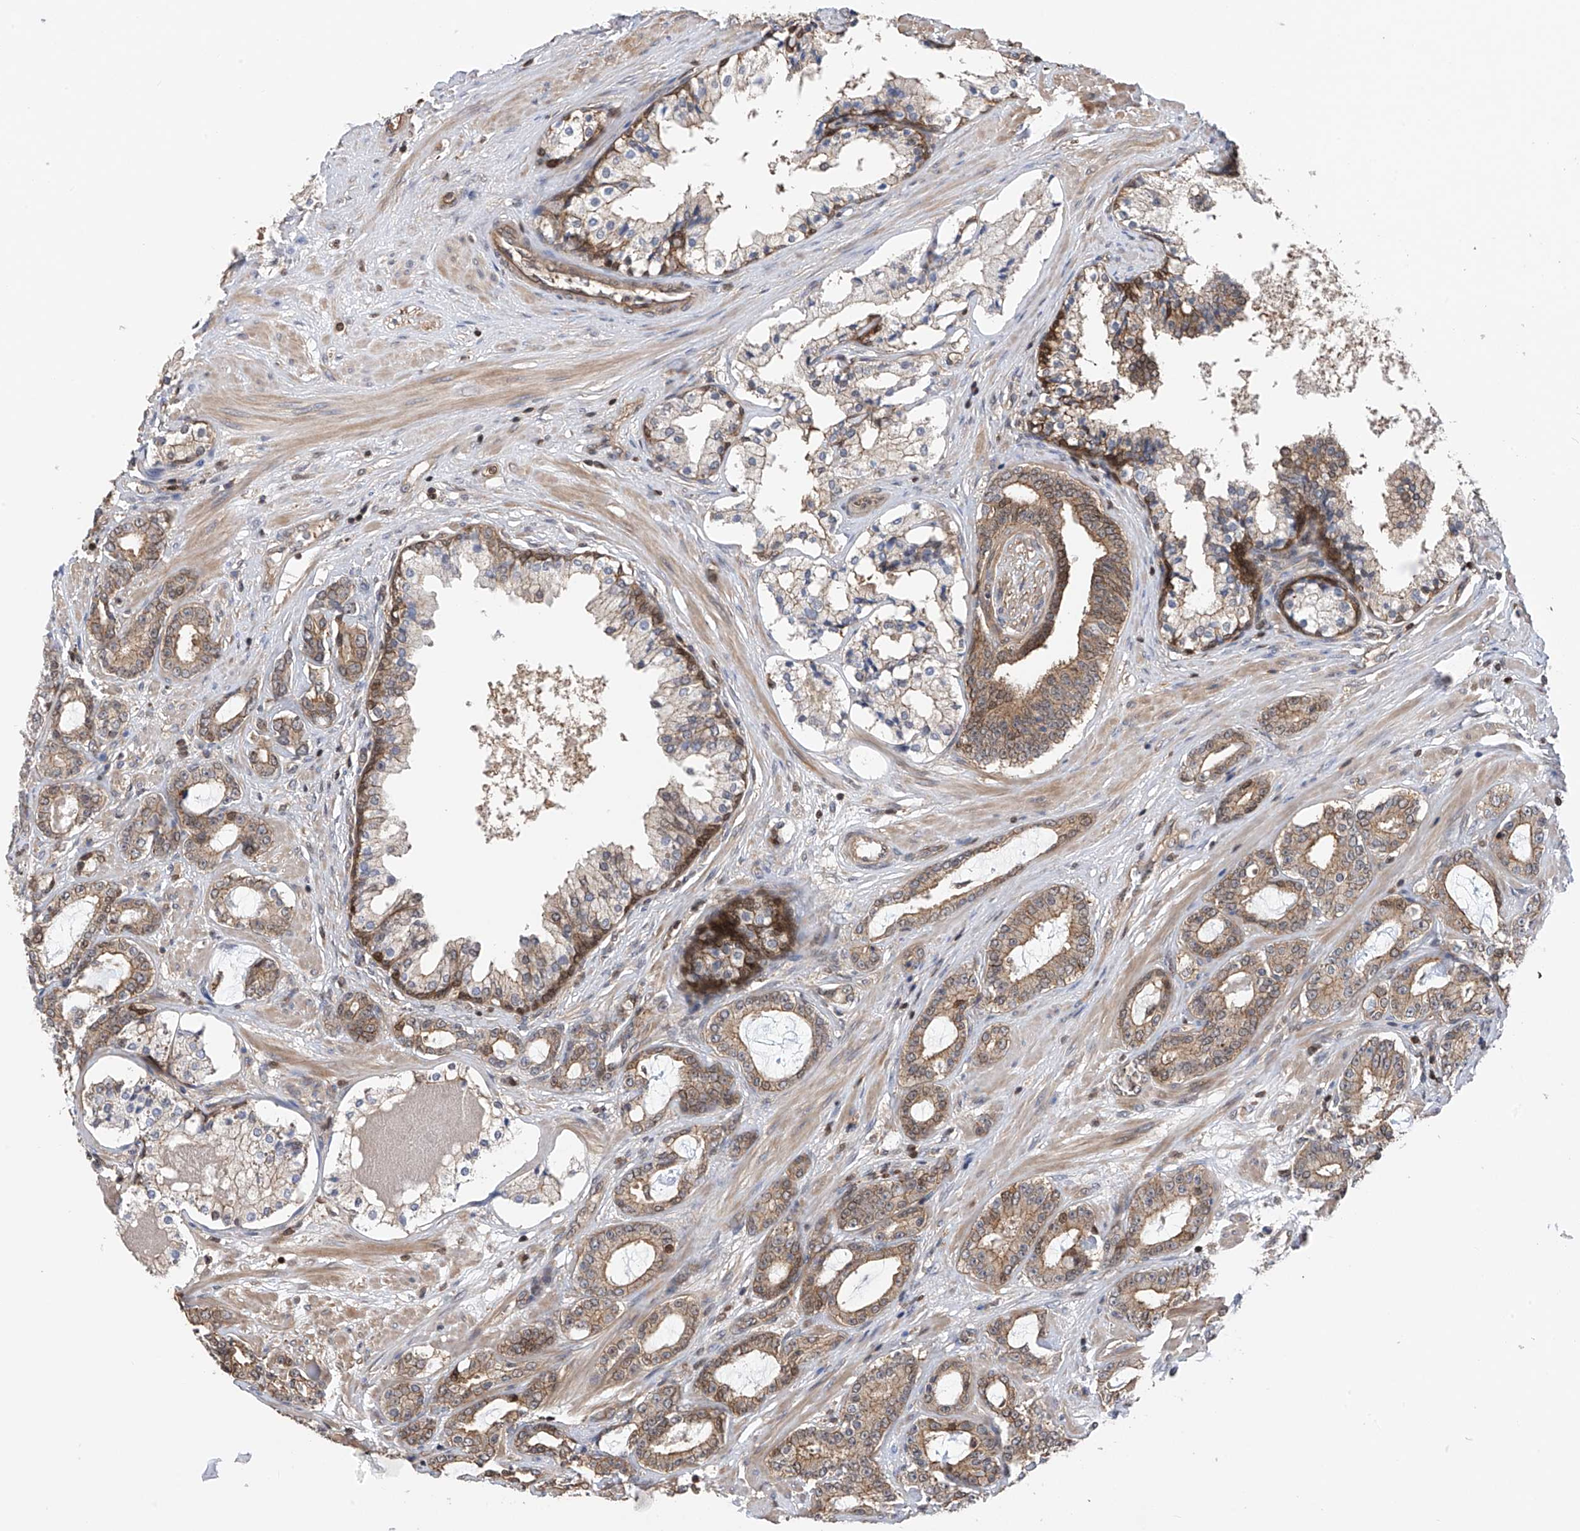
{"staining": {"intensity": "moderate", "quantity": "<25%", "location": "cytoplasmic/membranous"}, "tissue": "prostate cancer", "cell_type": "Tumor cells", "image_type": "cancer", "snomed": [{"axis": "morphology", "description": "Adenocarcinoma, High grade"}, {"axis": "topography", "description": "Prostate"}], "caption": "A photomicrograph showing moderate cytoplasmic/membranous positivity in approximately <25% of tumor cells in high-grade adenocarcinoma (prostate), as visualized by brown immunohistochemical staining.", "gene": "DNAJC9", "patient": {"sex": "male", "age": 58}}